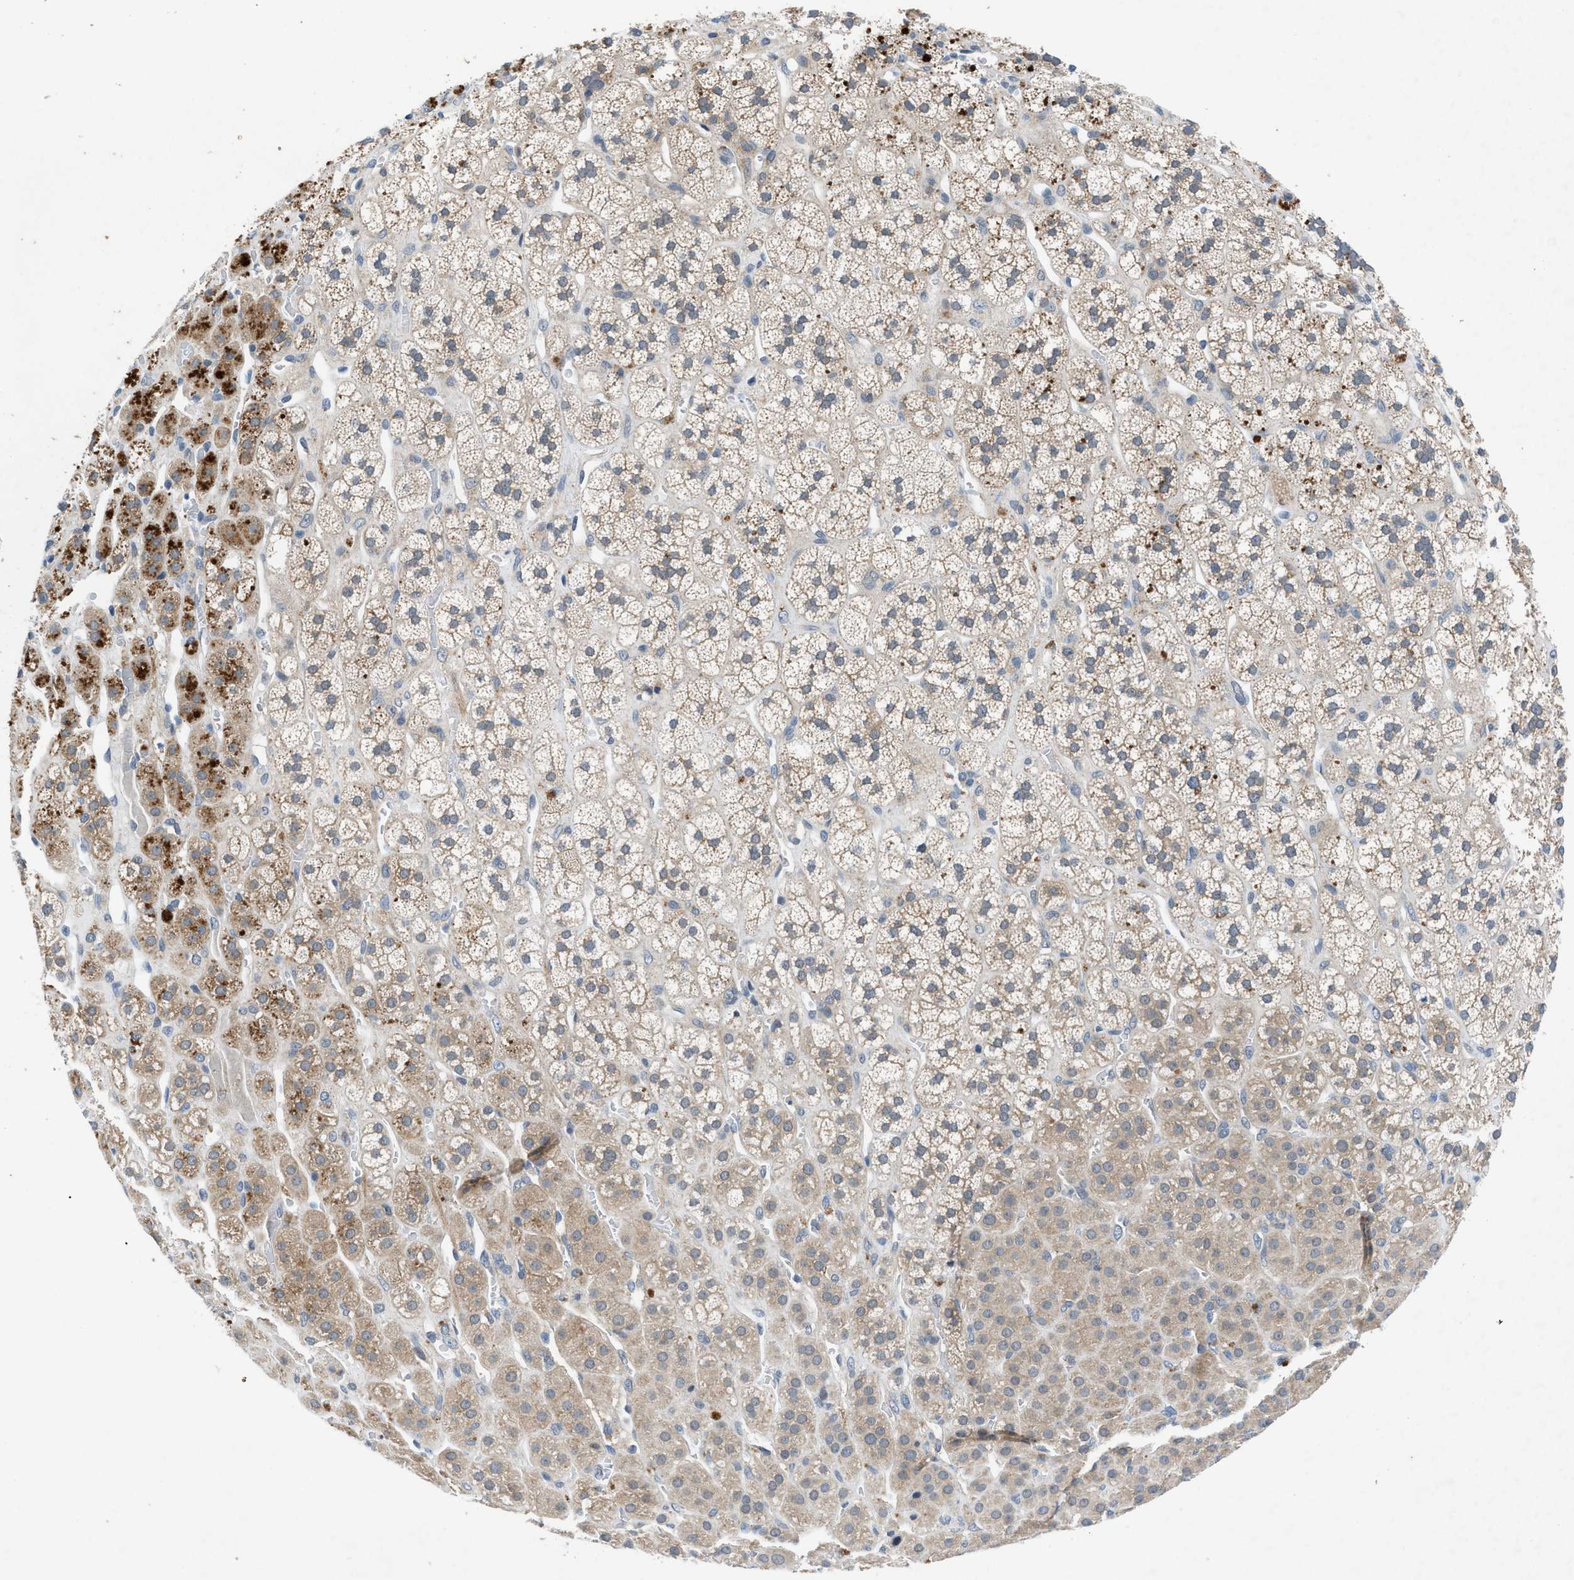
{"staining": {"intensity": "moderate", "quantity": ">75%", "location": "cytoplasmic/membranous"}, "tissue": "adrenal gland", "cell_type": "Glandular cells", "image_type": "normal", "snomed": [{"axis": "morphology", "description": "Normal tissue, NOS"}, {"axis": "topography", "description": "Adrenal gland"}], "caption": "Adrenal gland stained with a brown dye demonstrates moderate cytoplasmic/membranous positive staining in approximately >75% of glandular cells.", "gene": "PANX1", "patient": {"sex": "male", "age": 56}}